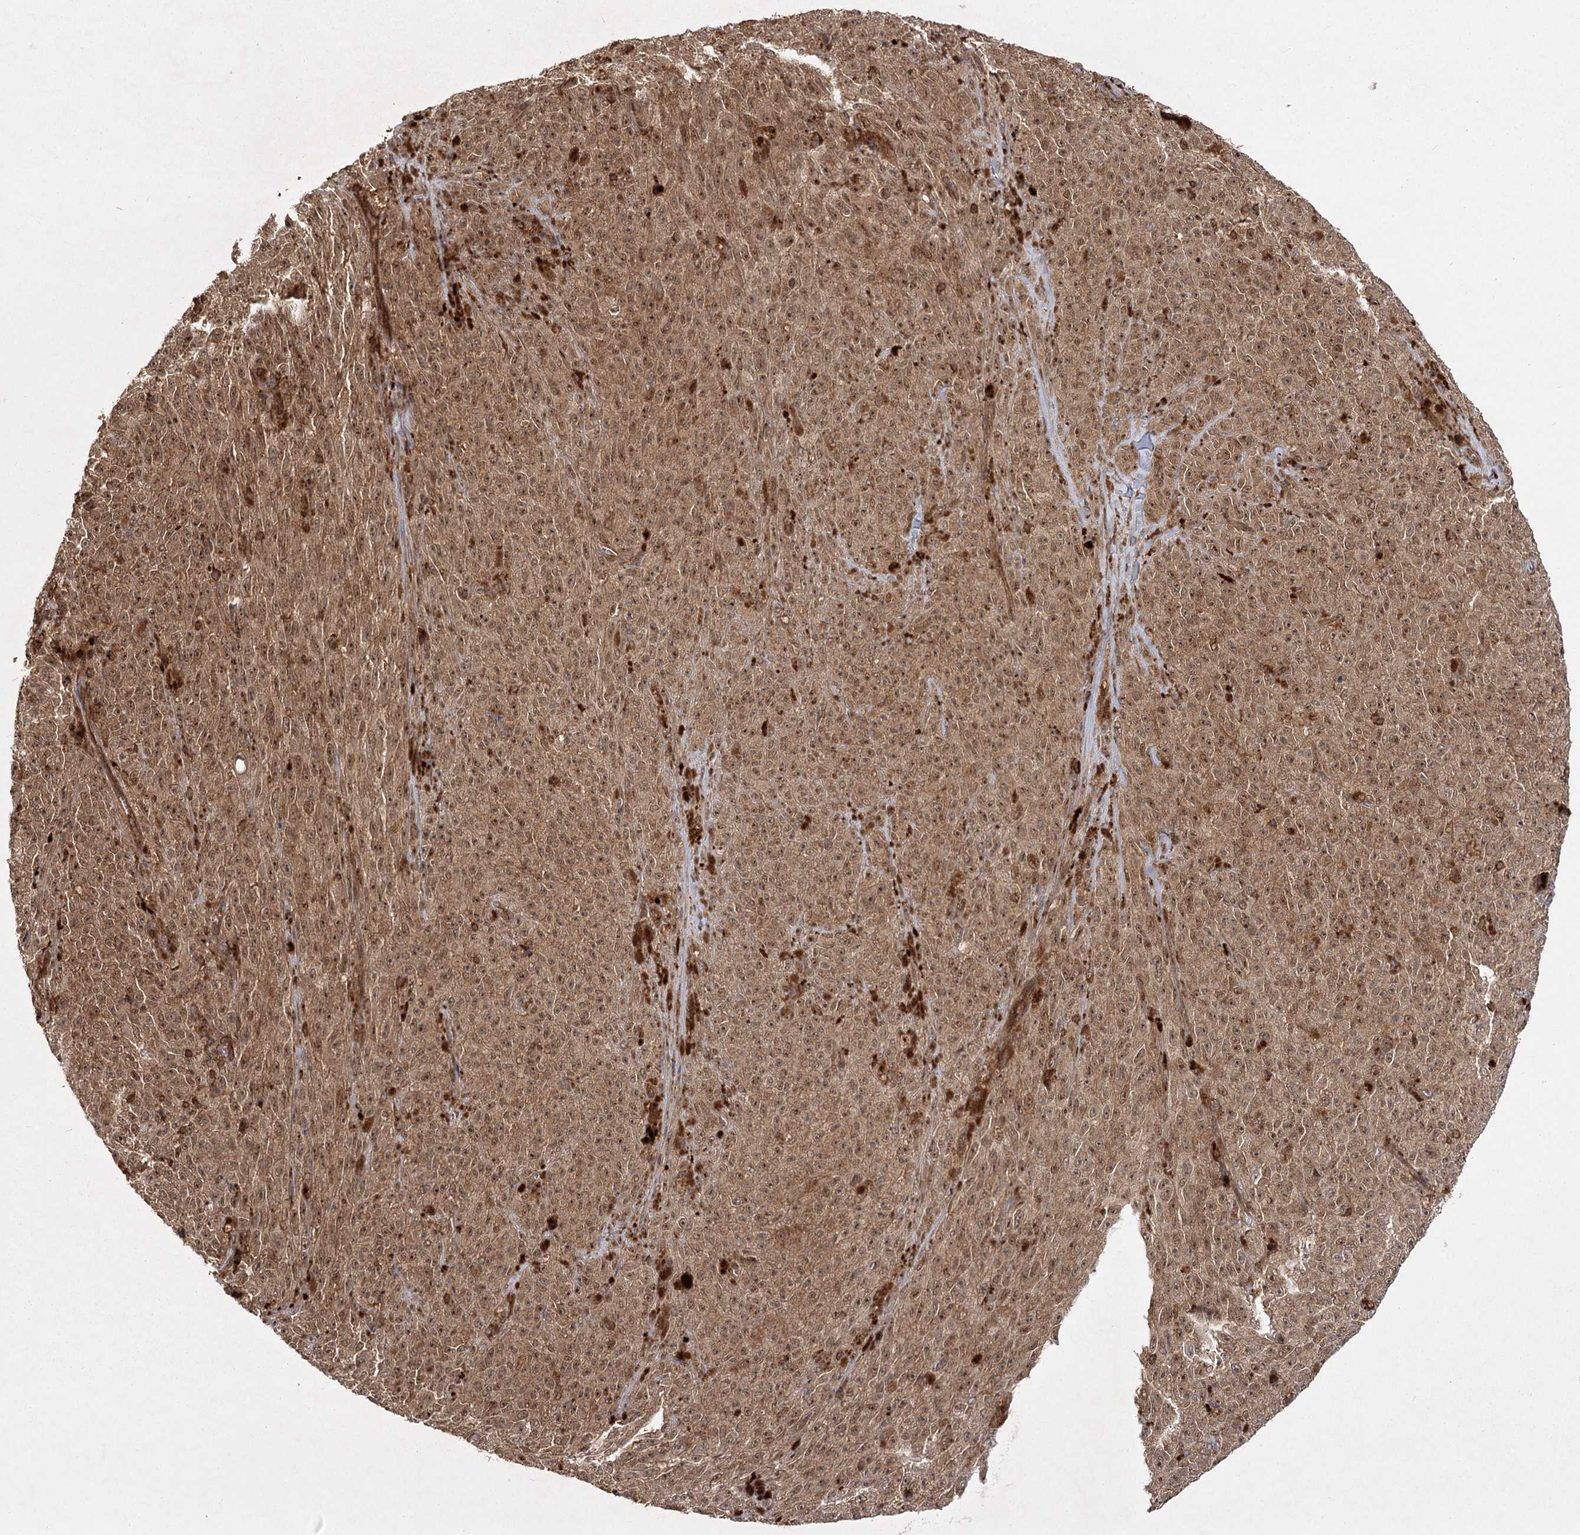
{"staining": {"intensity": "moderate", "quantity": ">75%", "location": "cytoplasmic/membranous,nuclear"}, "tissue": "melanoma", "cell_type": "Tumor cells", "image_type": "cancer", "snomed": [{"axis": "morphology", "description": "Malignant melanoma, NOS"}, {"axis": "topography", "description": "Skin"}], "caption": "Tumor cells display moderate cytoplasmic/membranous and nuclear staining in approximately >75% of cells in melanoma.", "gene": "MDFIC", "patient": {"sex": "female", "age": 82}}